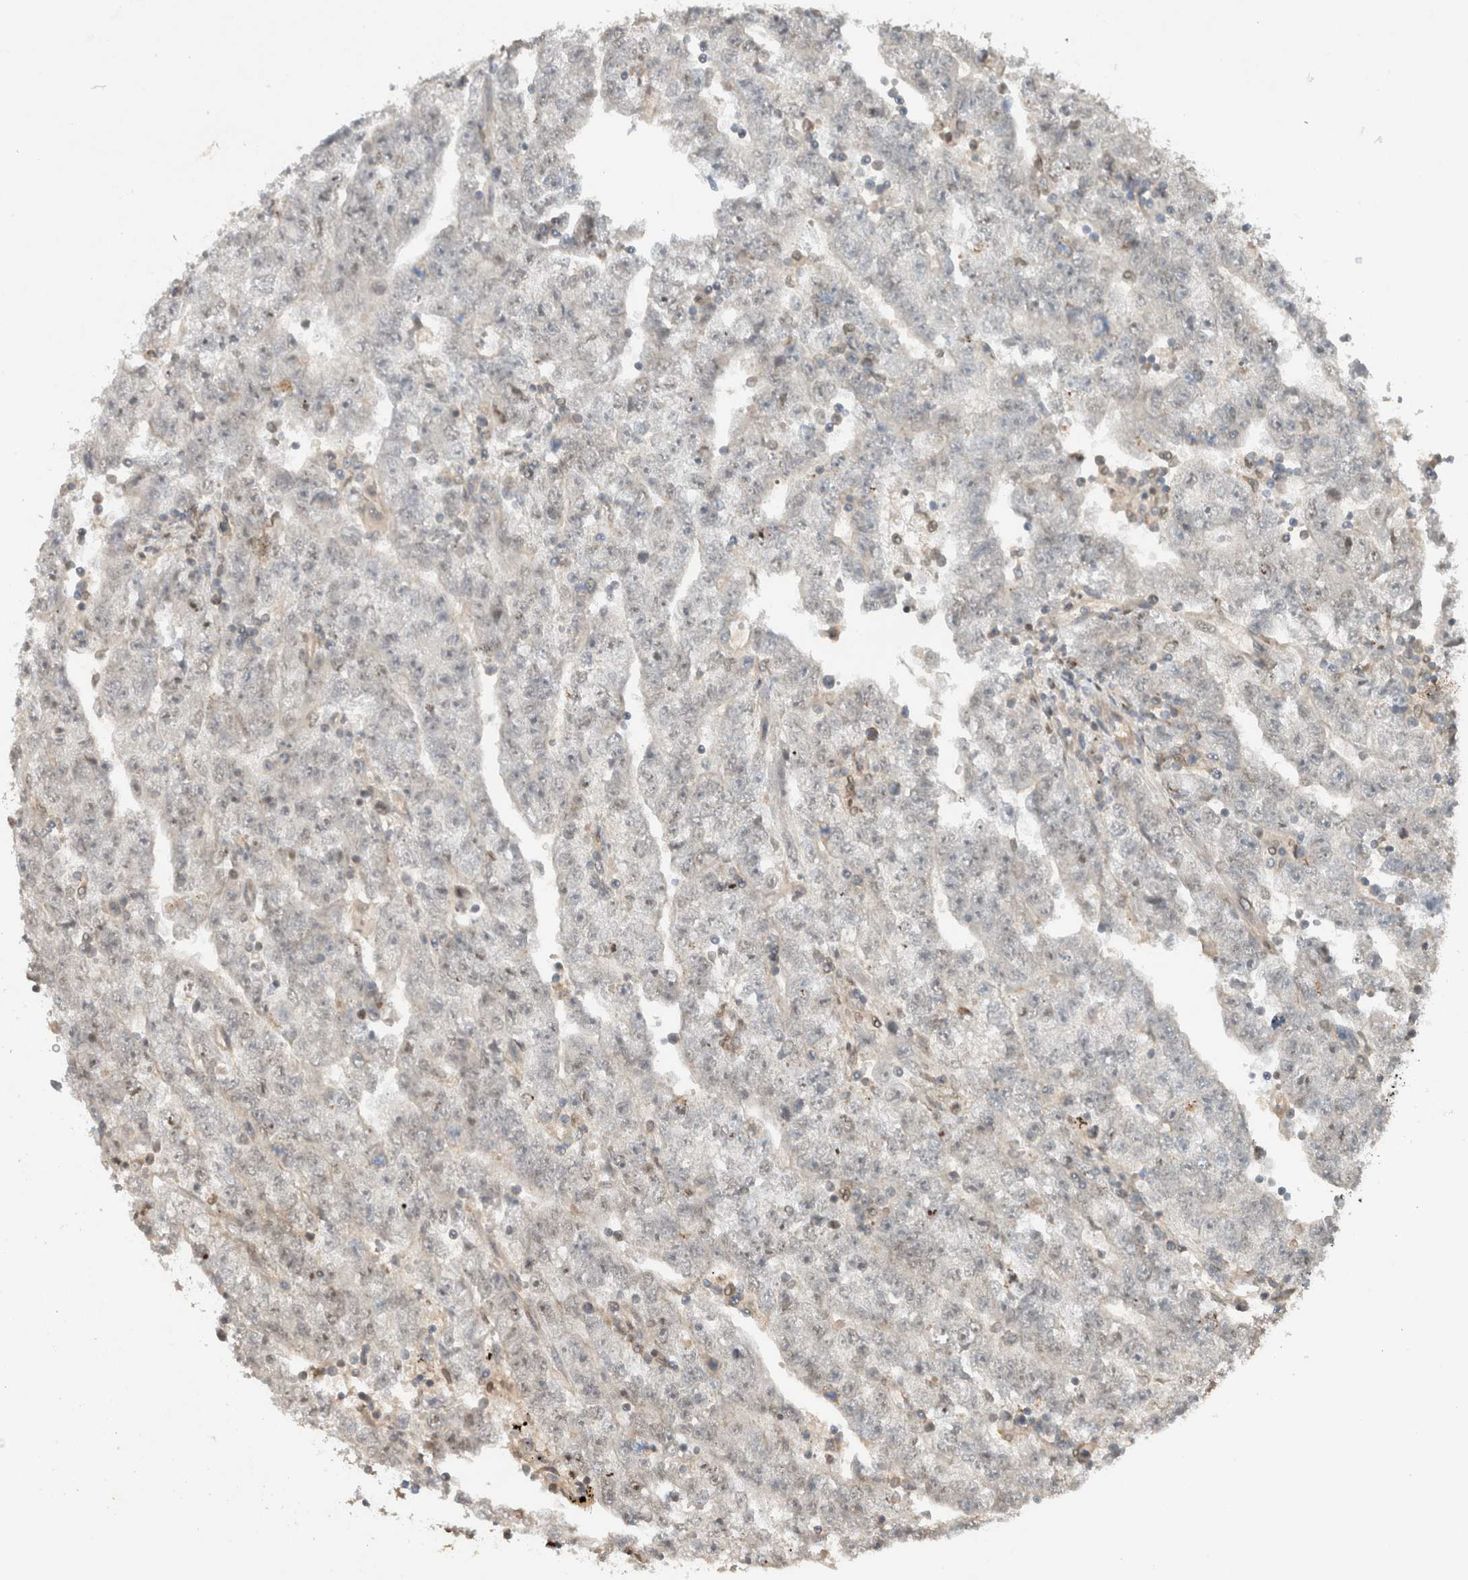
{"staining": {"intensity": "negative", "quantity": "none", "location": "none"}, "tissue": "testis cancer", "cell_type": "Tumor cells", "image_type": "cancer", "snomed": [{"axis": "morphology", "description": "Carcinoma, Embryonal, NOS"}, {"axis": "topography", "description": "Testis"}], "caption": "This is a image of immunohistochemistry staining of testis cancer, which shows no staining in tumor cells.", "gene": "CAAP1", "patient": {"sex": "male", "age": 25}}